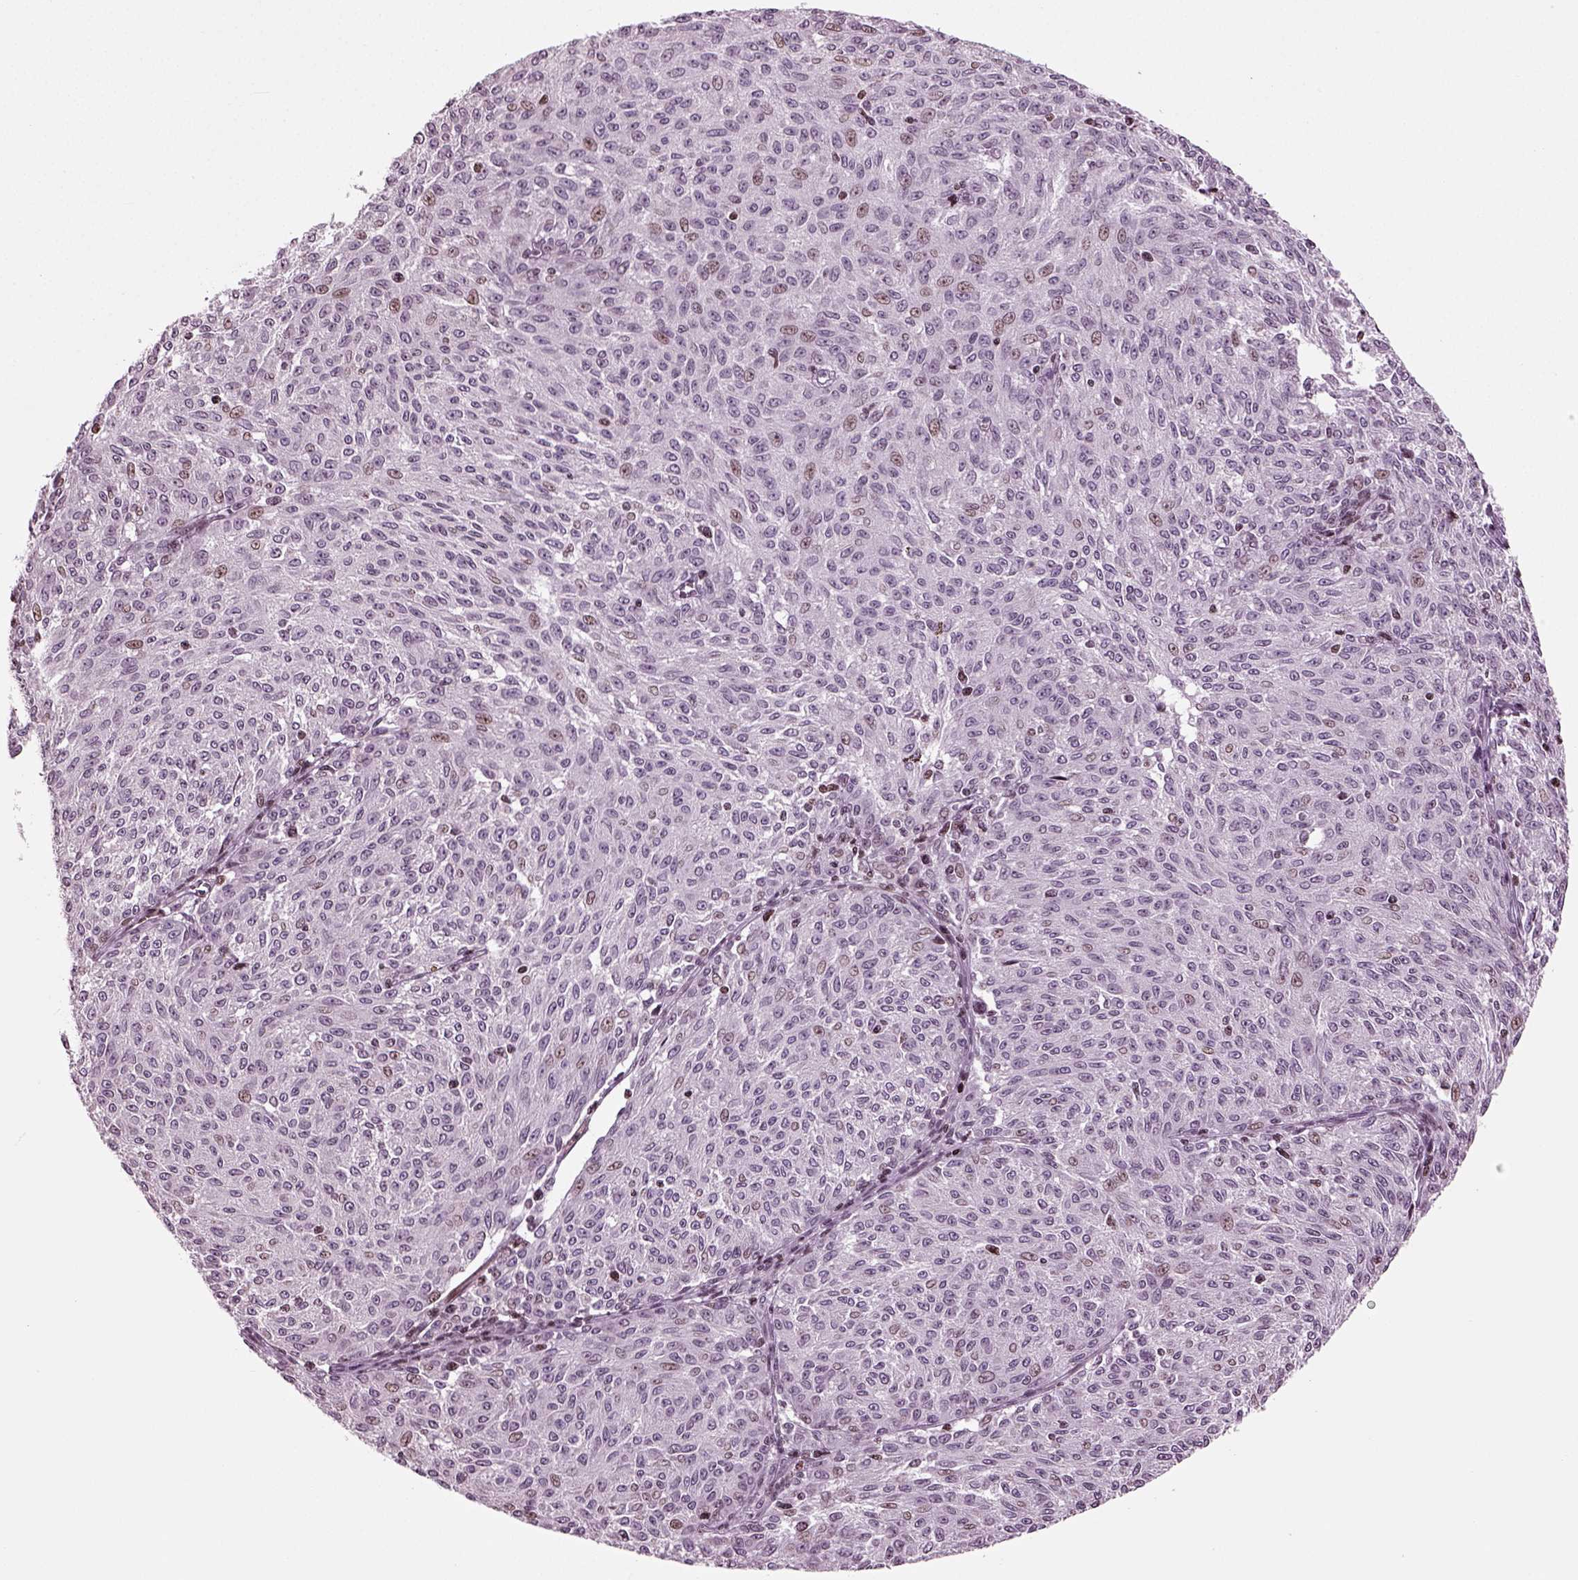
{"staining": {"intensity": "weak", "quantity": "<25%", "location": "nuclear"}, "tissue": "melanoma", "cell_type": "Tumor cells", "image_type": "cancer", "snomed": [{"axis": "morphology", "description": "Malignant melanoma, NOS"}, {"axis": "topography", "description": "Skin"}], "caption": "A photomicrograph of melanoma stained for a protein reveals no brown staining in tumor cells.", "gene": "HEYL", "patient": {"sex": "female", "age": 72}}